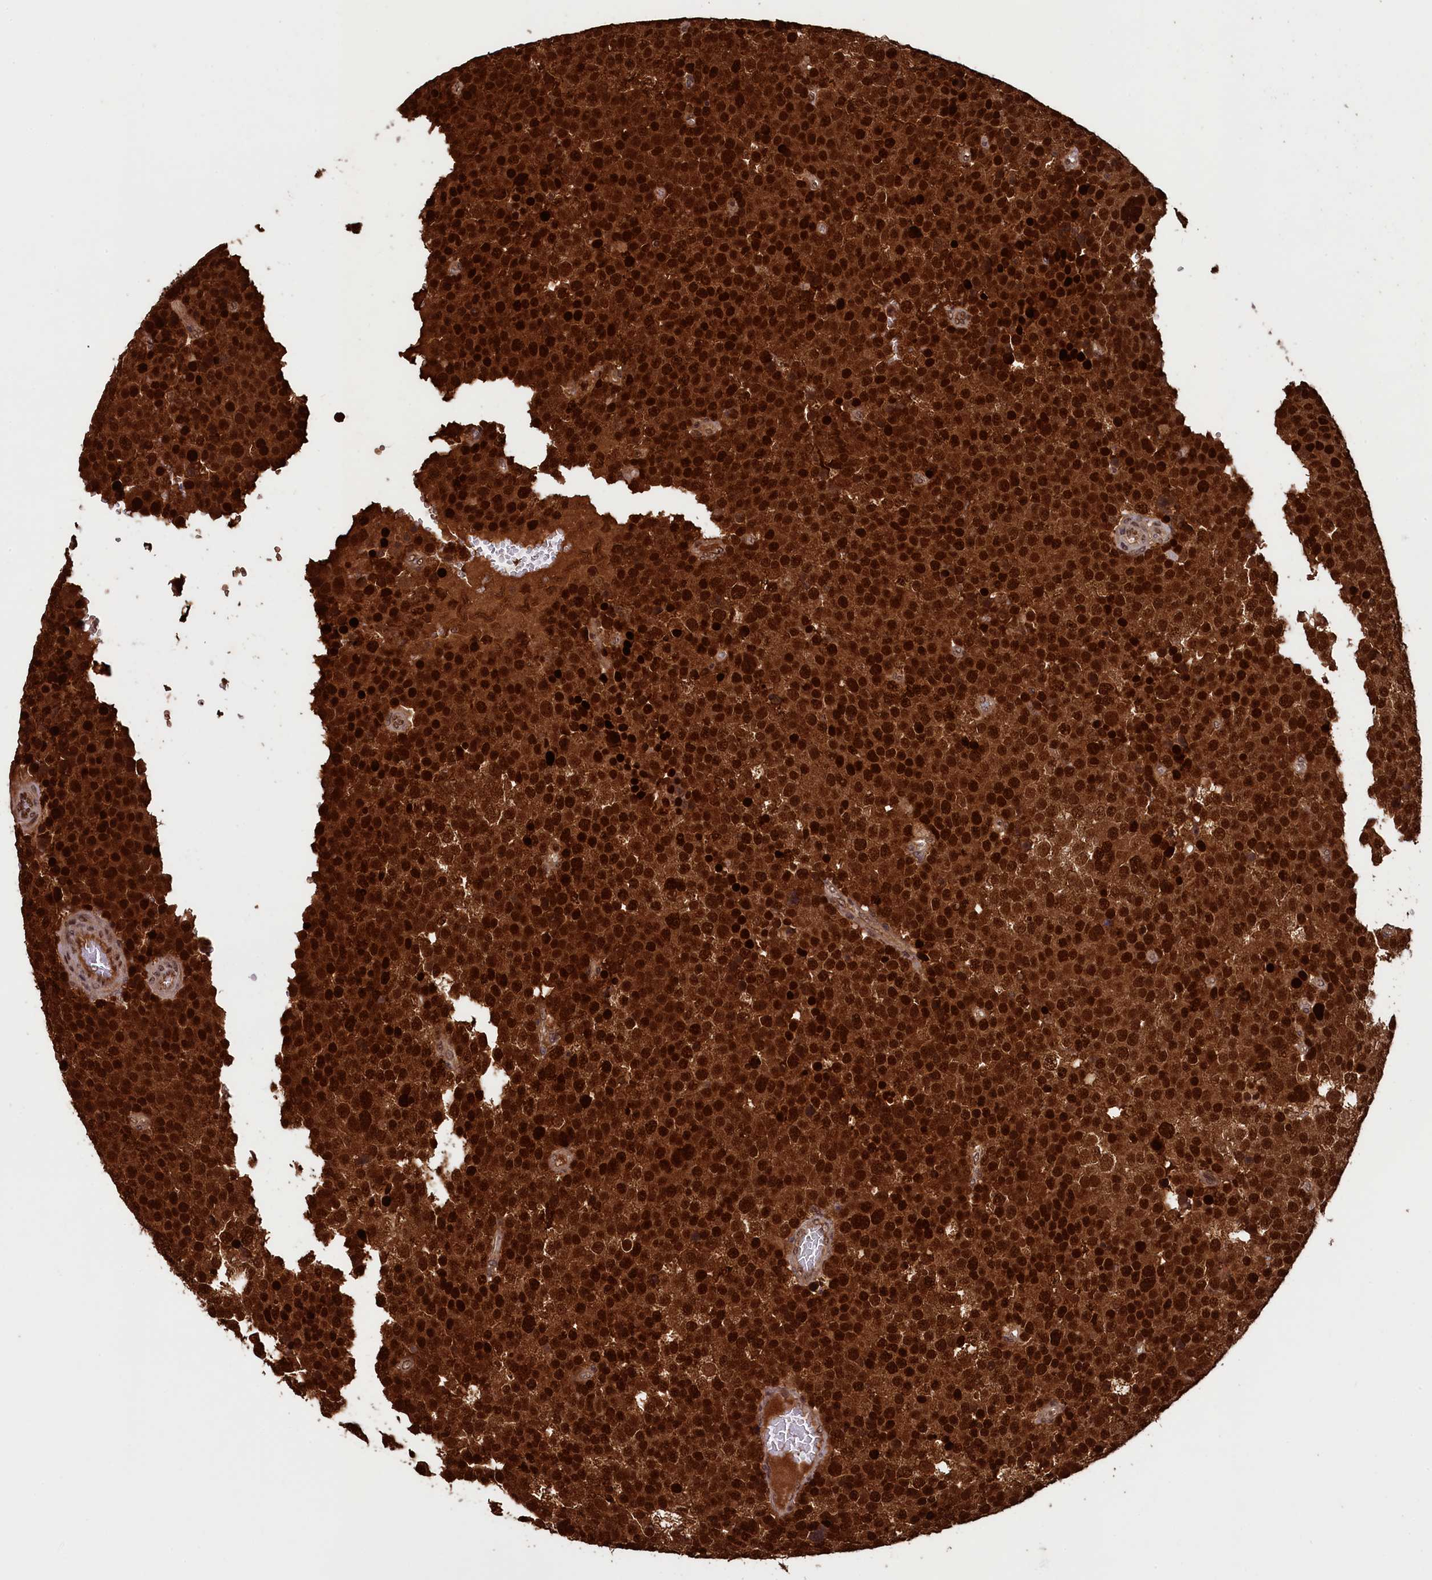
{"staining": {"intensity": "strong", "quantity": ">75%", "location": "cytoplasmic/membranous,nuclear"}, "tissue": "testis cancer", "cell_type": "Tumor cells", "image_type": "cancer", "snomed": [{"axis": "morphology", "description": "Seminoma, NOS"}, {"axis": "topography", "description": "Testis"}], "caption": "Strong cytoplasmic/membranous and nuclear positivity is seen in approximately >75% of tumor cells in testis cancer (seminoma). Nuclei are stained in blue.", "gene": "NAE1", "patient": {"sex": "male", "age": 71}}